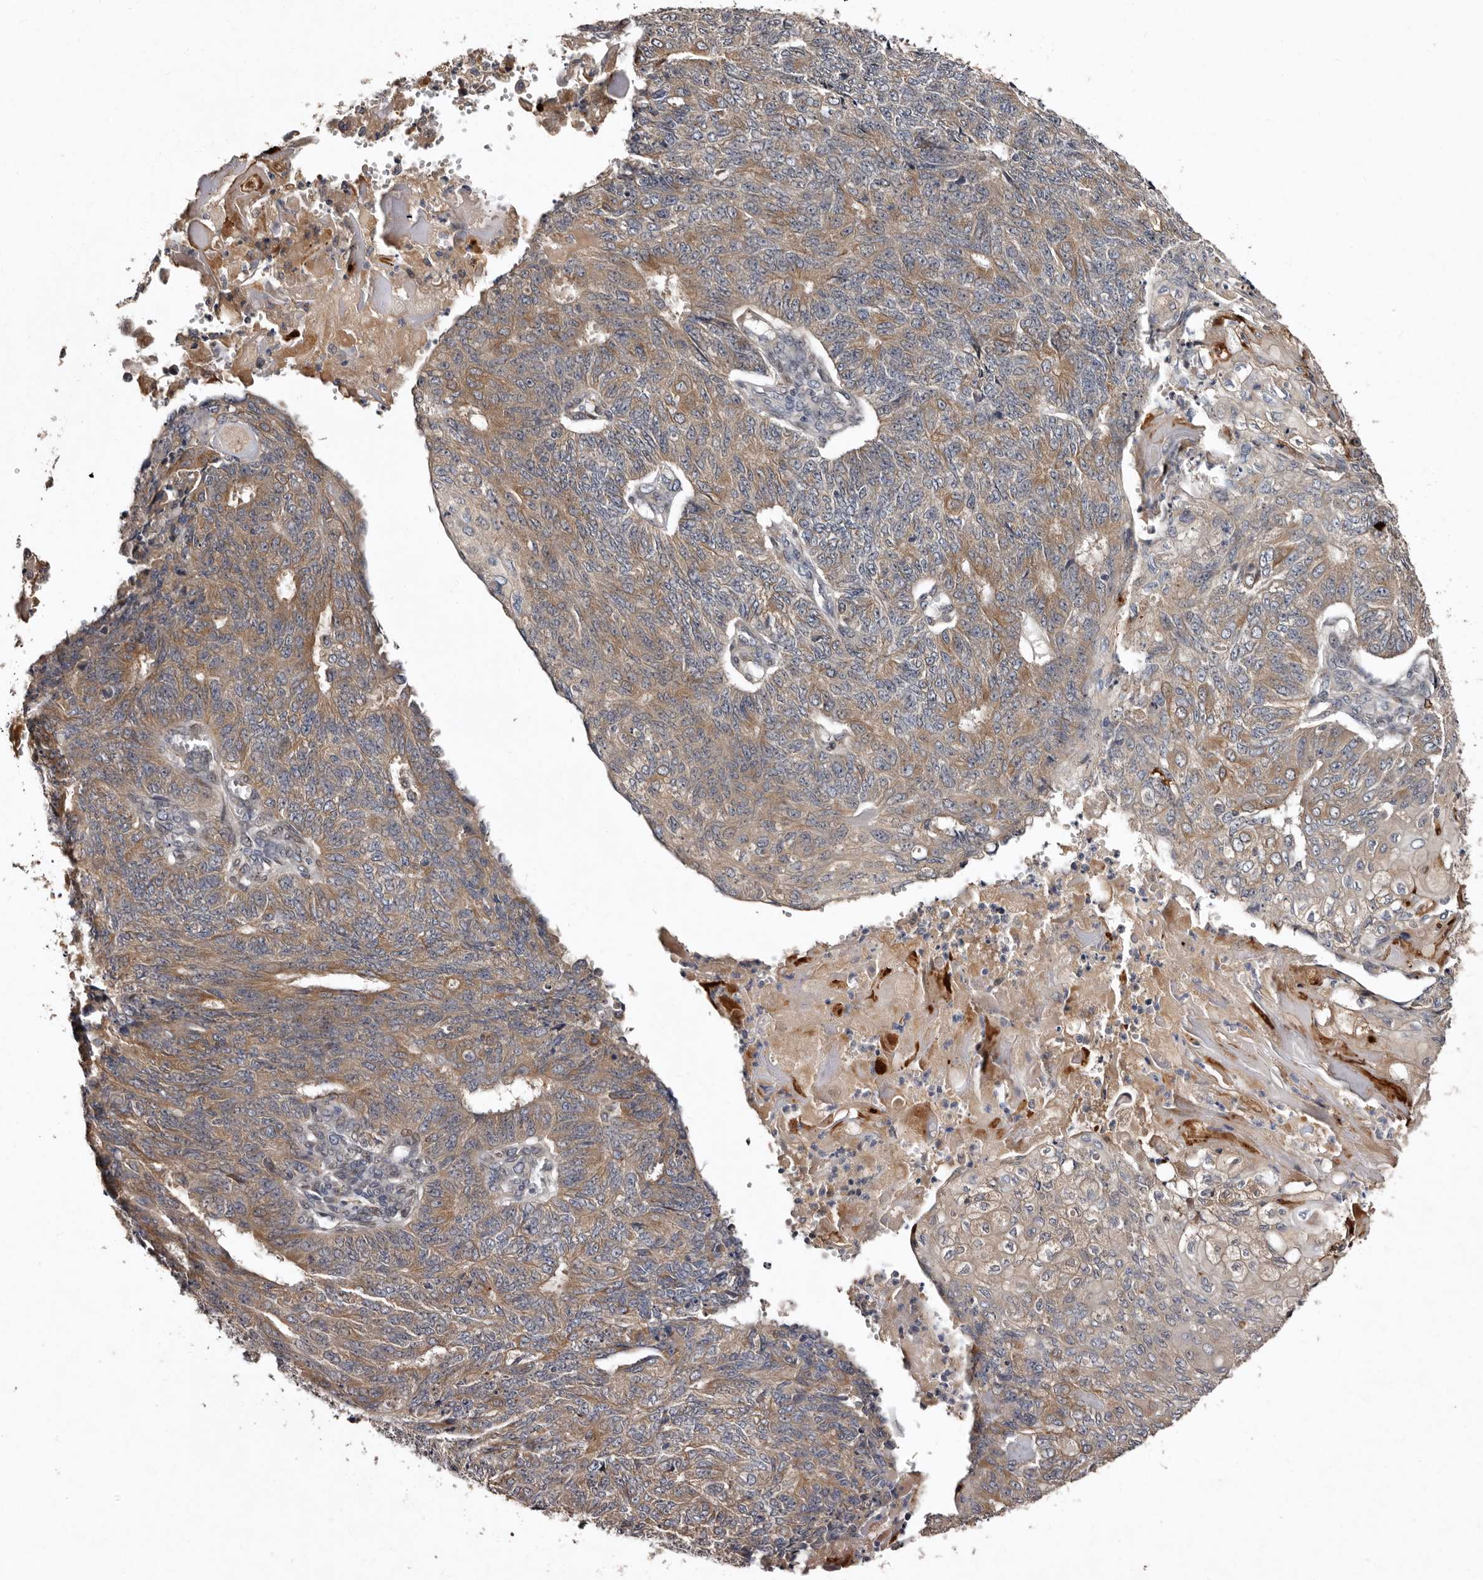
{"staining": {"intensity": "moderate", "quantity": "25%-75%", "location": "cytoplasmic/membranous"}, "tissue": "endometrial cancer", "cell_type": "Tumor cells", "image_type": "cancer", "snomed": [{"axis": "morphology", "description": "Adenocarcinoma, NOS"}, {"axis": "topography", "description": "Endometrium"}], "caption": "Immunohistochemistry (IHC) histopathology image of human adenocarcinoma (endometrial) stained for a protein (brown), which reveals medium levels of moderate cytoplasmic/membranous expression in approximately 25%-75% of tumor cells.", "gene": "FAM91A1", "patient": {"sex": "female", "age": 32}}